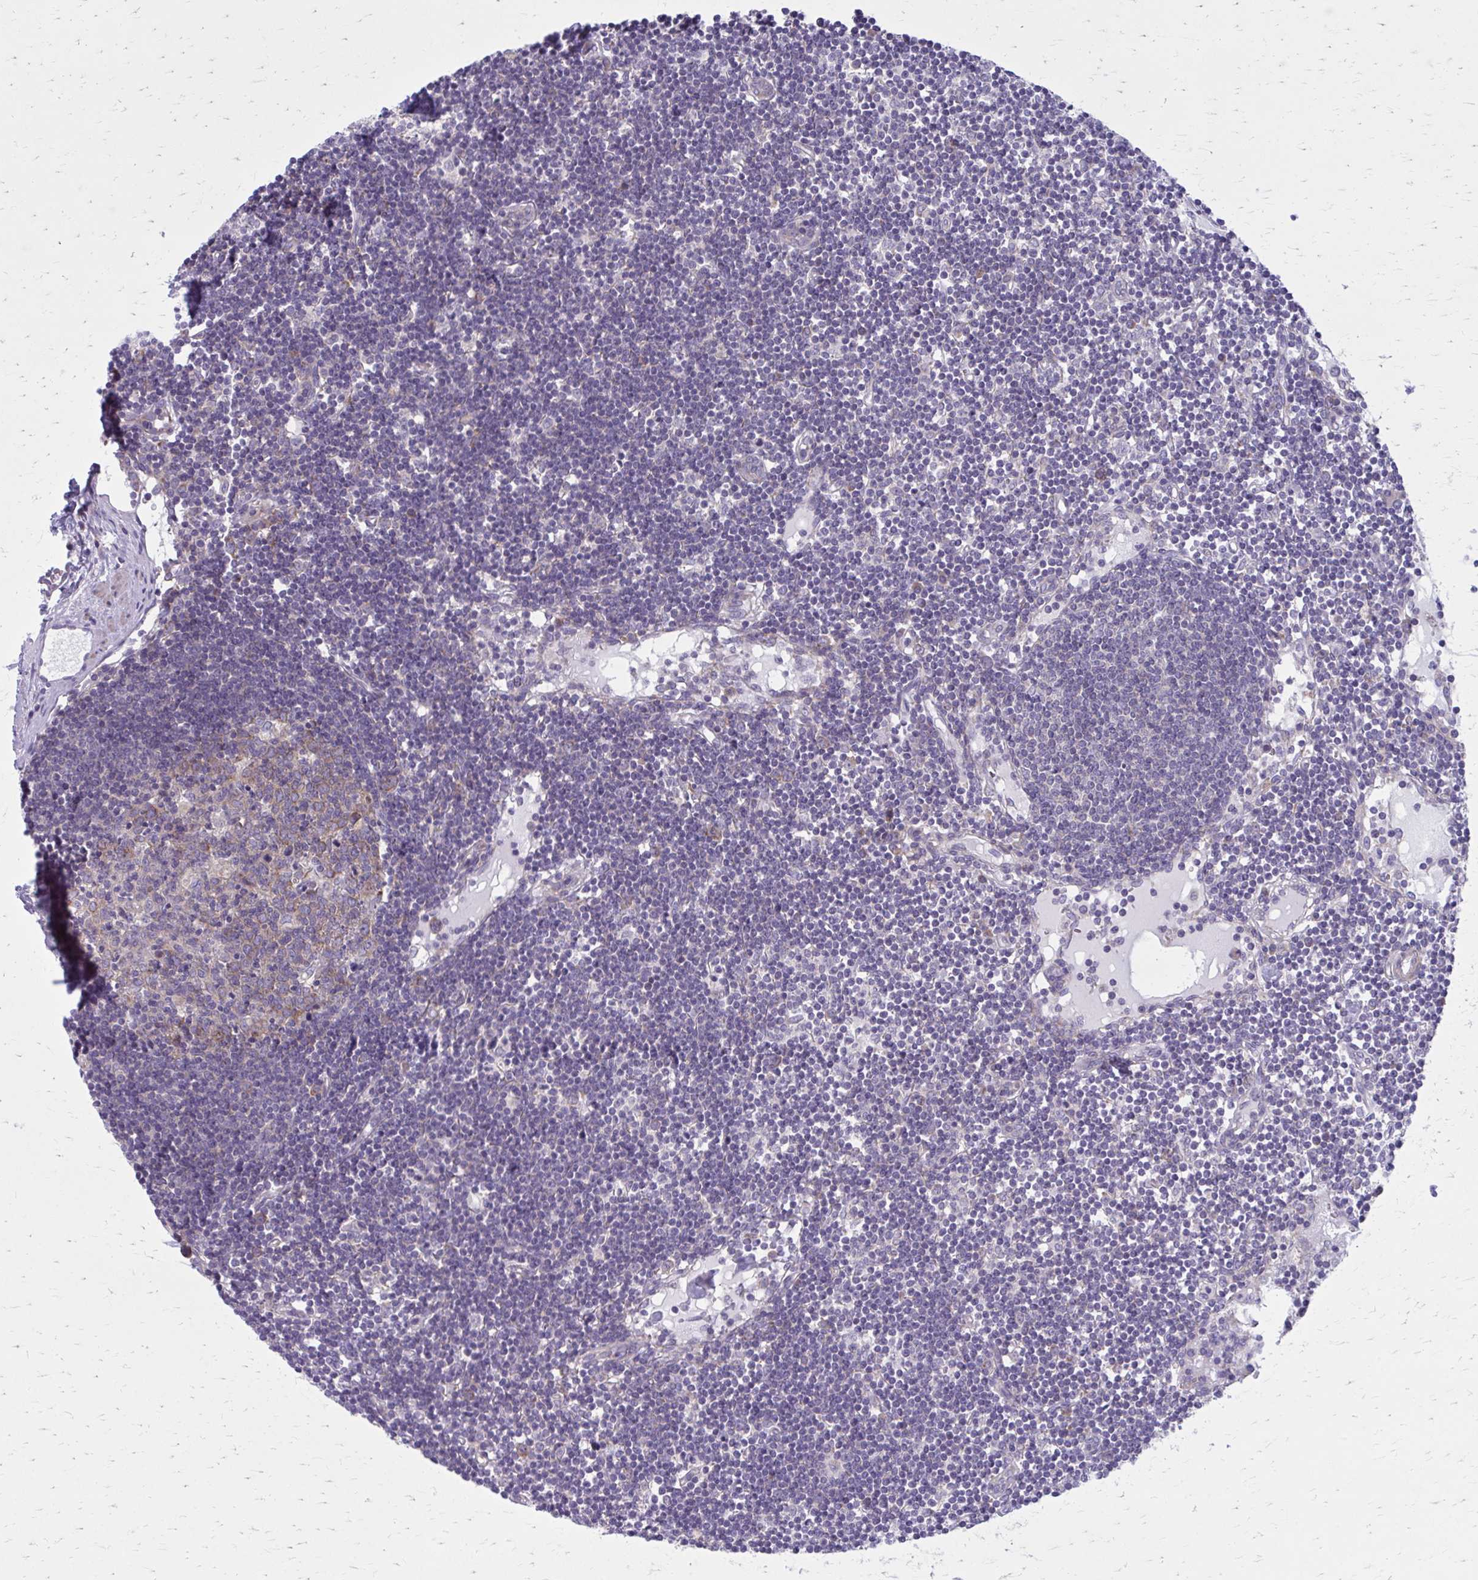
{"staining": {"intensity": "negative", "quantity": "none", "location": "none"}, "tissue": "lymph node", "cell_type": "Germinal center cells", "image_type": "normal", "snomed": [{"axis": "morphology", "description": "Normal tissue, NOS"}, {"axis": "topography", "description": "Lymph node"}], "caption": "Lymph node was stained to show a protein in brown. There is no significant expression in germinal center cells.", "gene": "GIGYF2", "patient": {"sex": "female", "age": 65}}